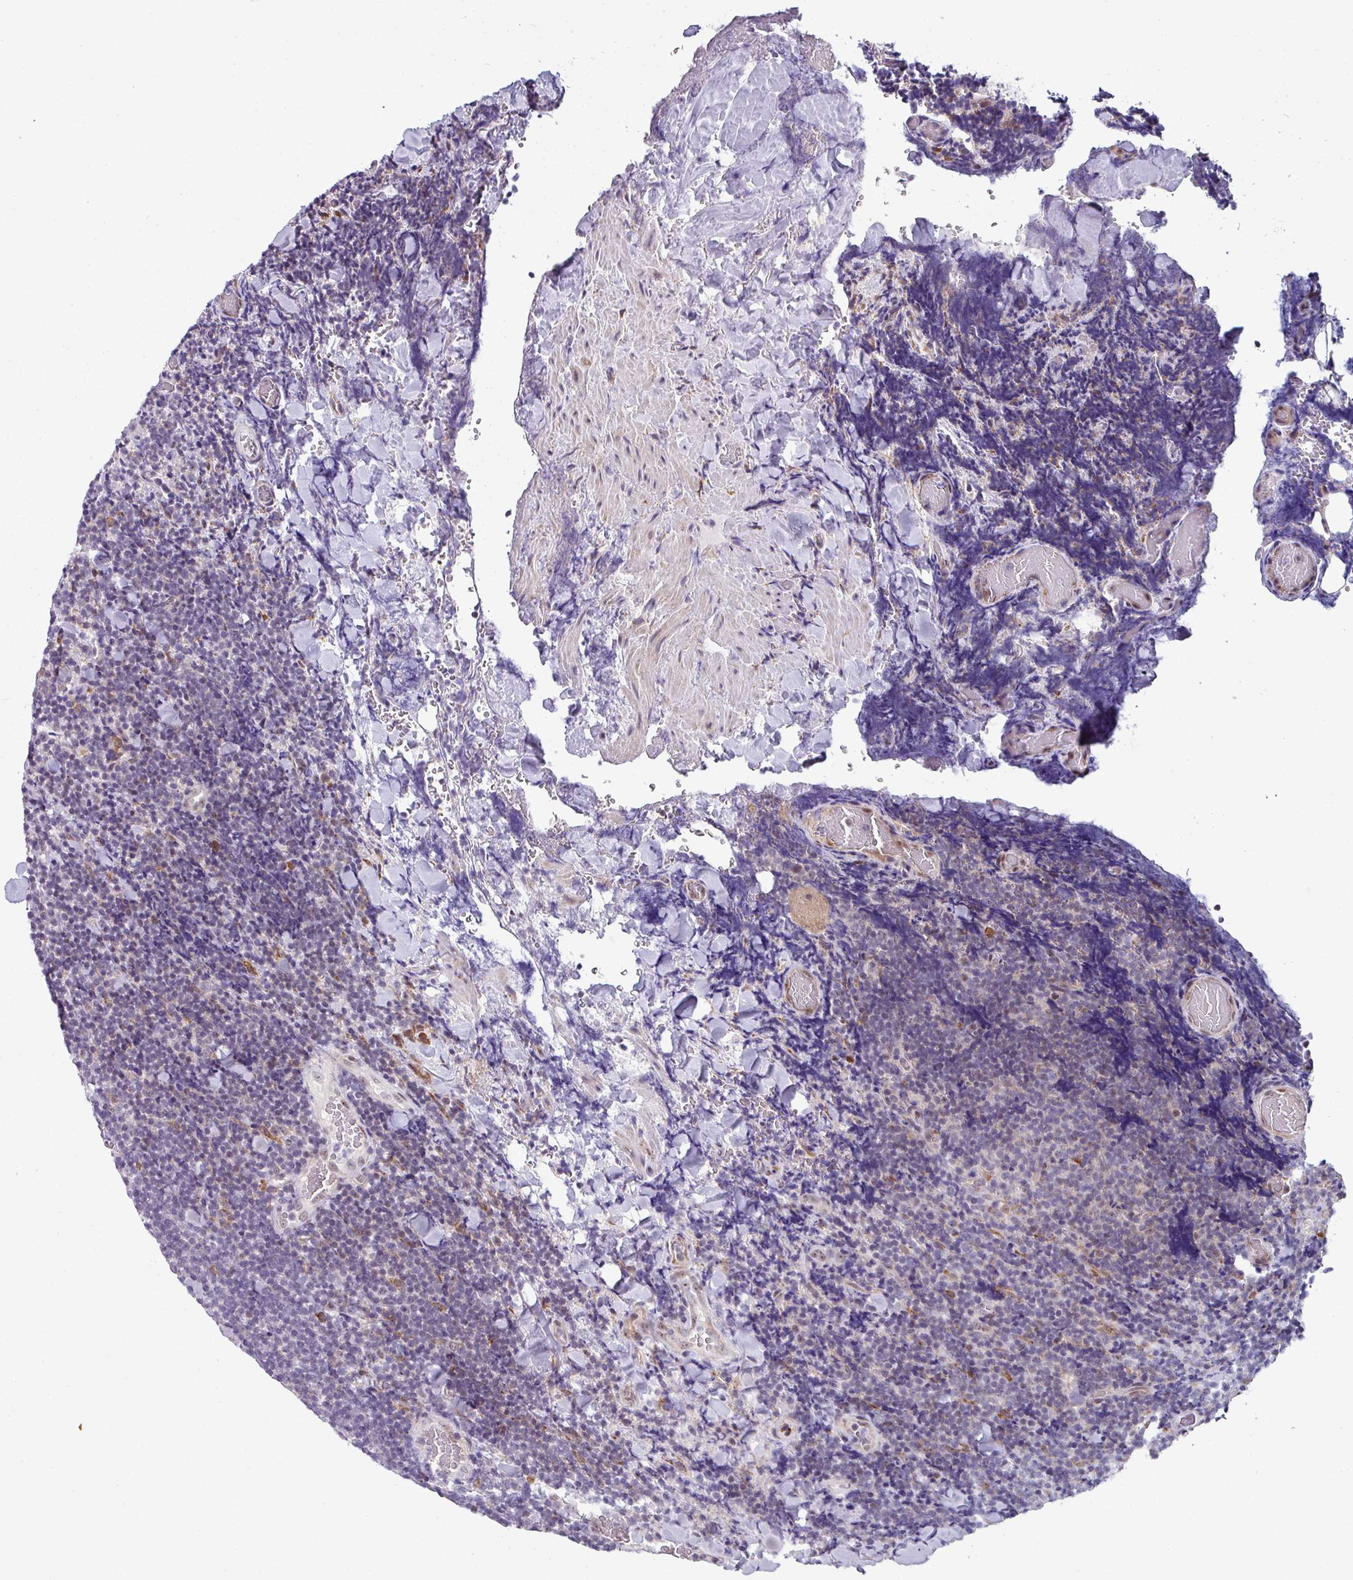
{"staining": {"intensity": "moderate", "quantity": "<25%", "location": "cytoplasmic/membranous"}, "tissue": "lymphoma", "cell_type": "Tumor cells", "image_type": "cancer", "snomed": [{"axis": "morphology", "description": "Malignant lymphoma, non-Hodgkin's type, Low grade"}, {"axis": "topography", "description": "Lymph node"}], "caption": "Malignant lymphoma, non-Hodgkin's type (low-grade) stained with immunohistochemistry exhibits moderate cytoplasmic/membranous expression in approximately <25% of tumor cells. (DAB = brown stain, brightfield microscopy at high magnification).", "gene": "BMS1", "patient": {"sex": "male", "age": 66}}